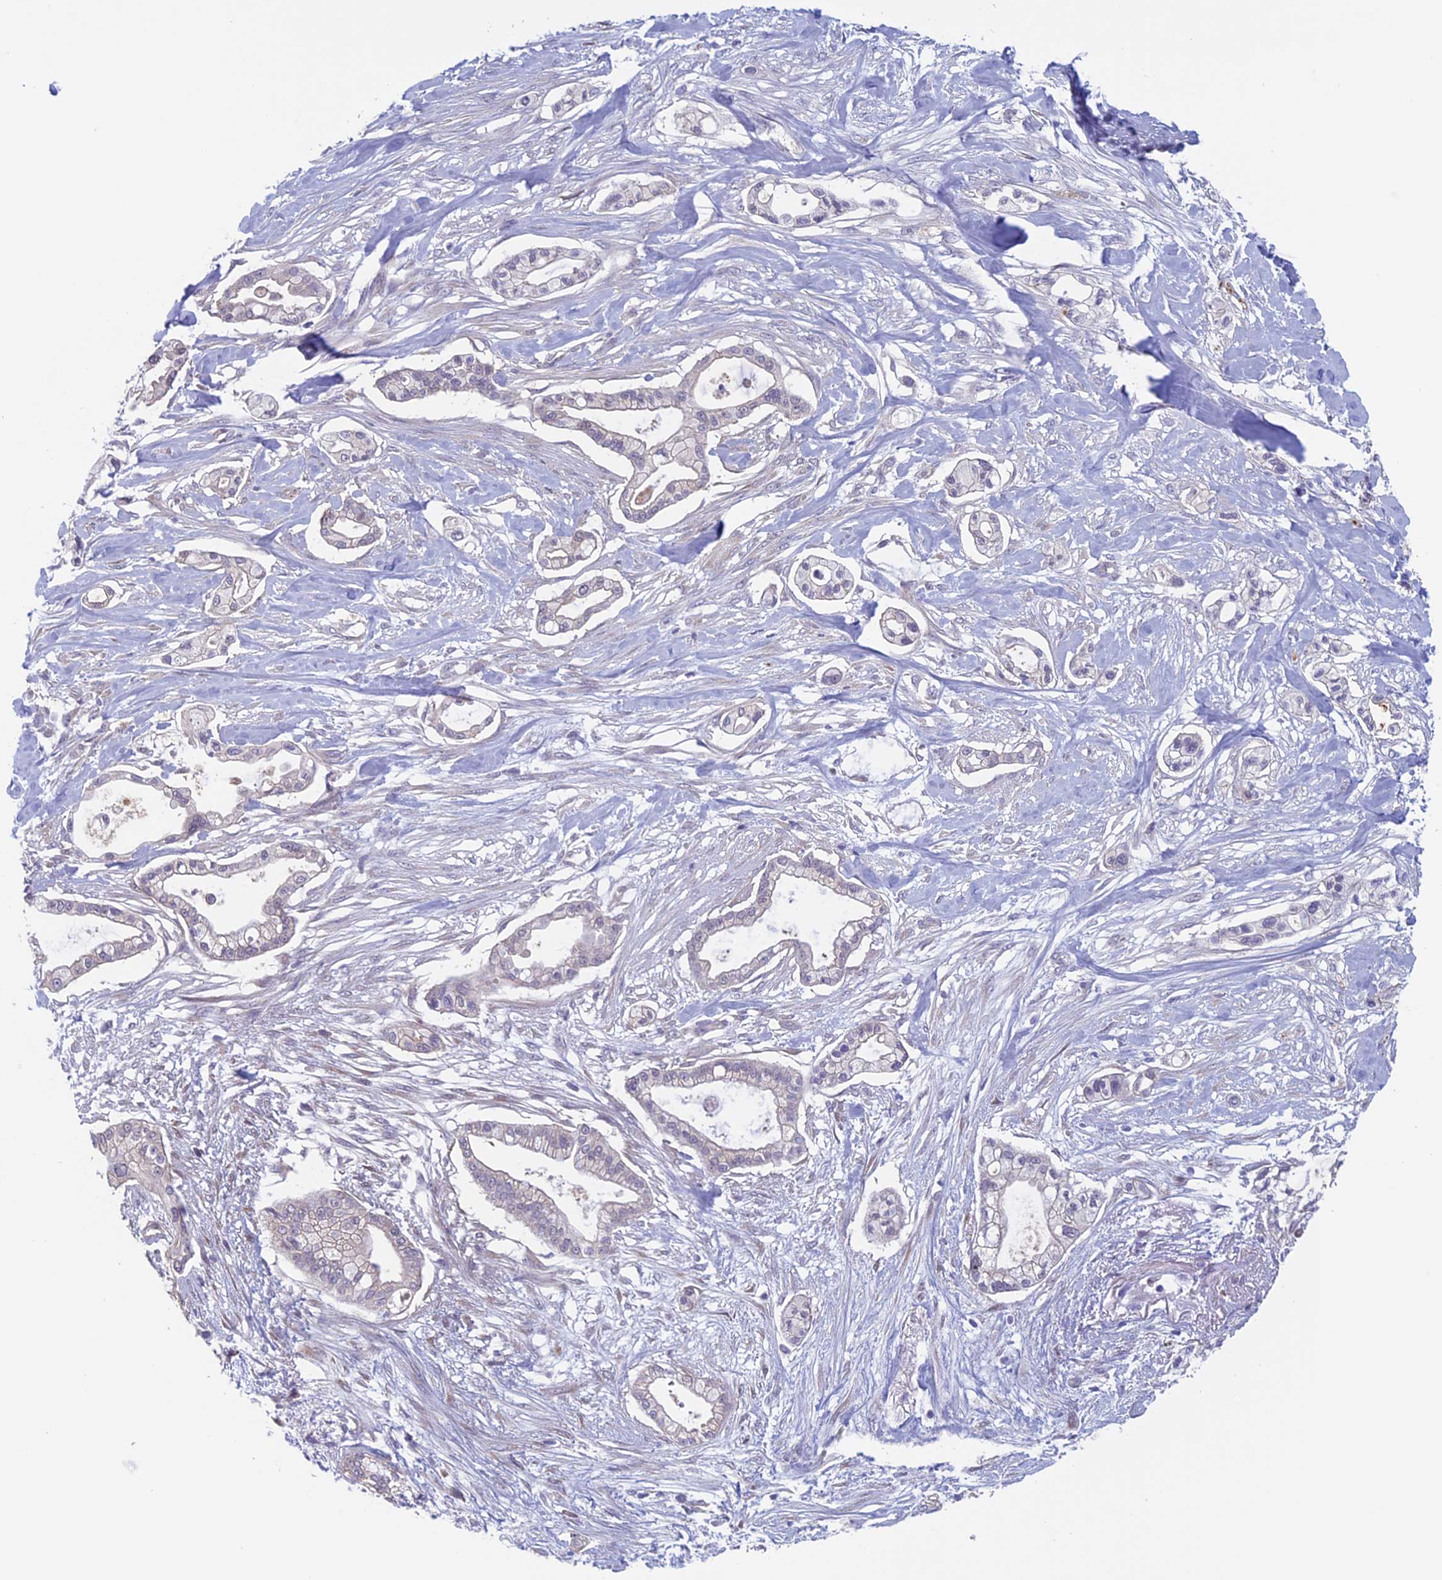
{"staining": {"intensity": "negative", "quantity": "none", "location": "none"}, "tissue": "pancreatic cancer", "cell_type": "Tumor cells", "image_type": "cancer", "snomed": [{"axis": "morphology", "description": "Adenocarcinoma, NOS"}, {"axis": "topography", "description": "Pancreas"}], "caption": "A histopathology image of human pancreatic adenocarcinoma is negative for staining in tumor cells.", "gene": "SLC1A6", "patient": {"sex": "male", "age": 68}}